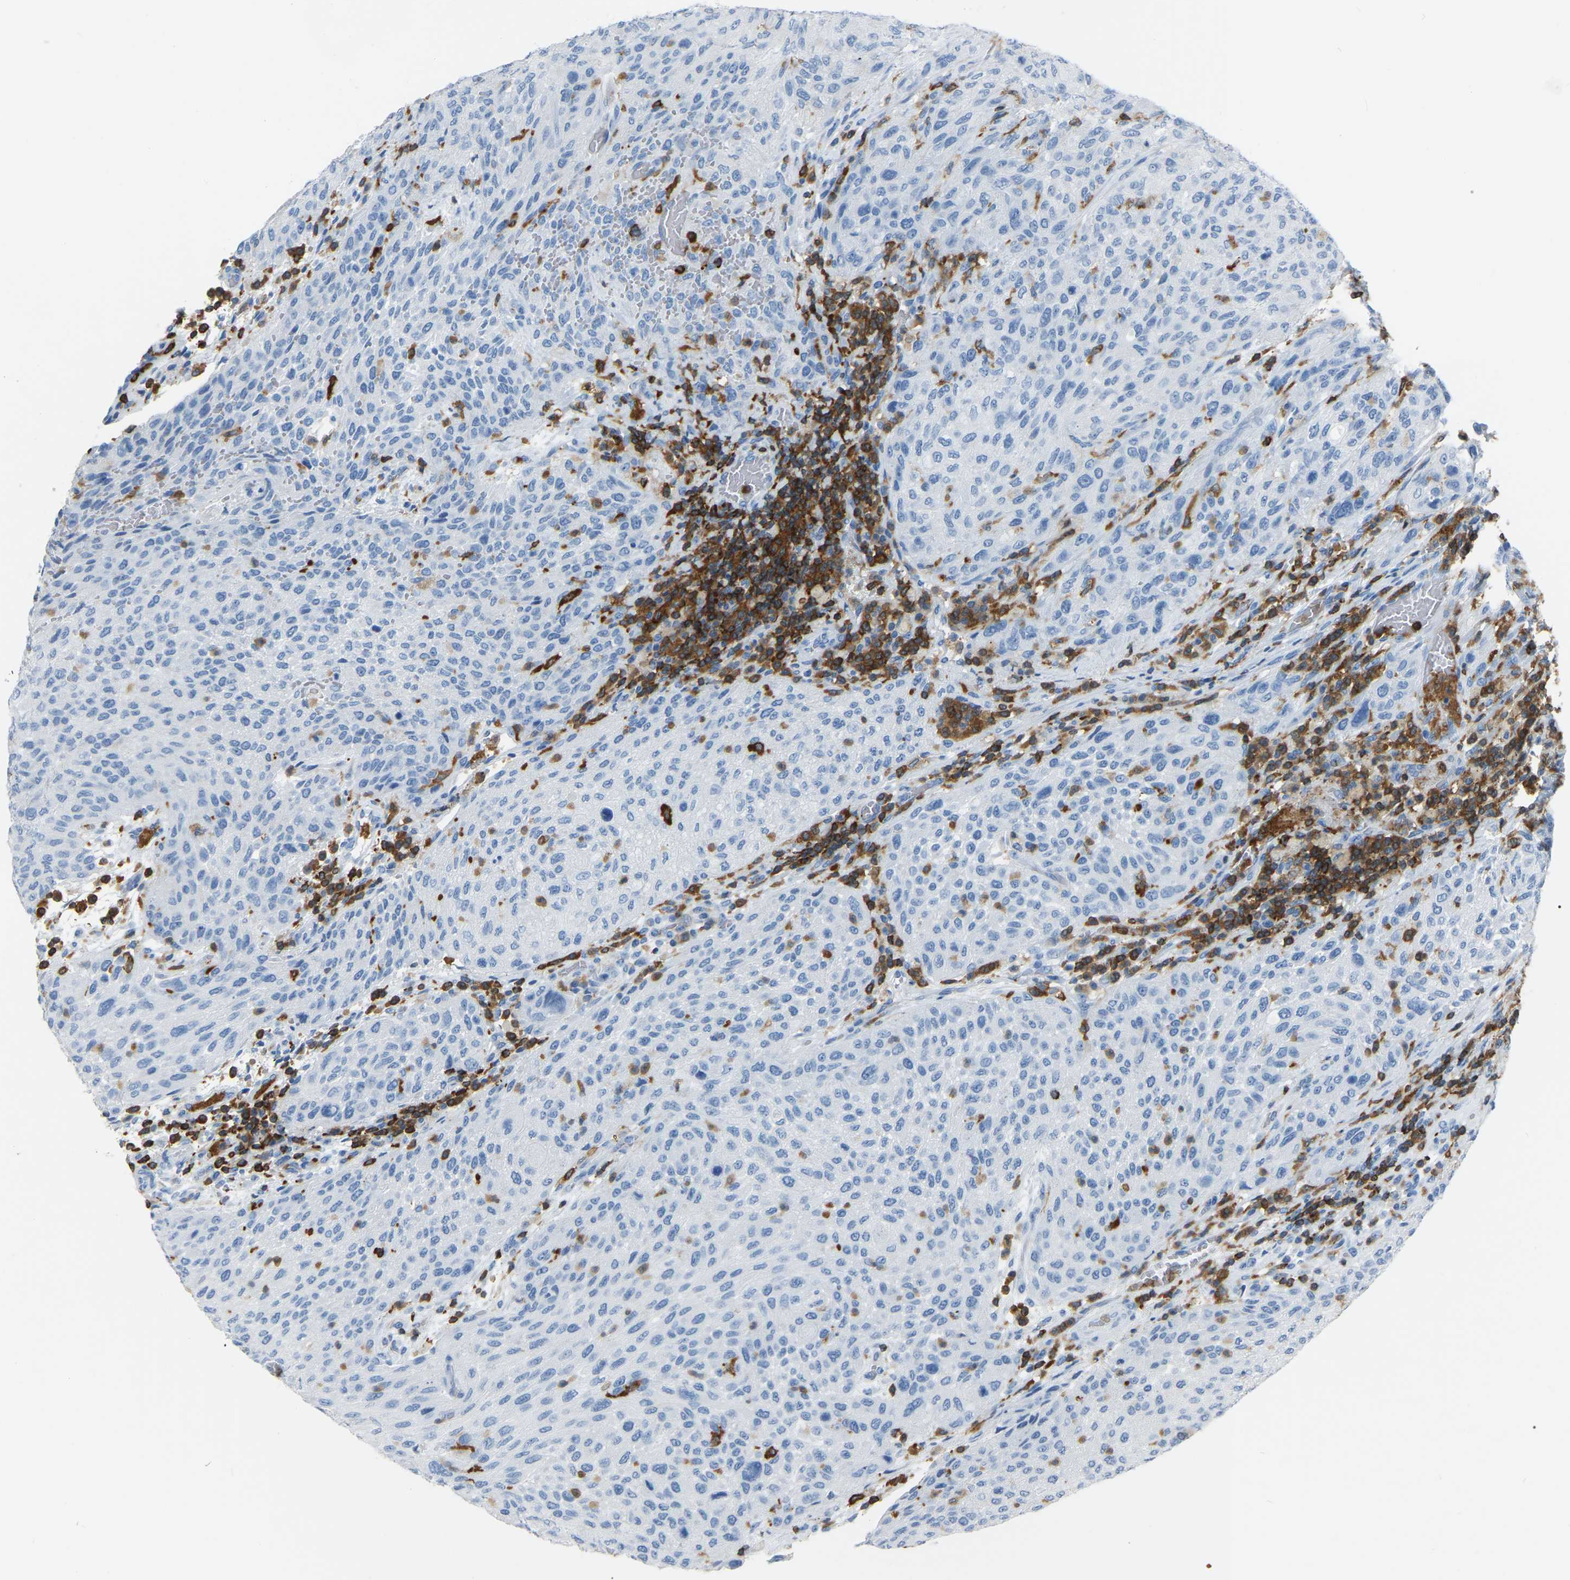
{"staining": {"intensity": "negative", "quantity": "none", "location": "none"}, "tissue": "urothelial cancer", "cell_type": "Tumor cells", "image_type": "cancer", "snomed": [{"axis": "morphology", "description": "Urothelial carcinoma, Low grade"}, {"axis": "morphology", "description": "Urothelial carcinoma, High grade"}, {"axis": "topography", "description": "Urinary bladder"}], "caption": "The micrograph exhibits no significant expression in tumor cells of urothelial cancer.", "gene": "ARHGAP45", "patient": {"sex": "male", "age": 35}}